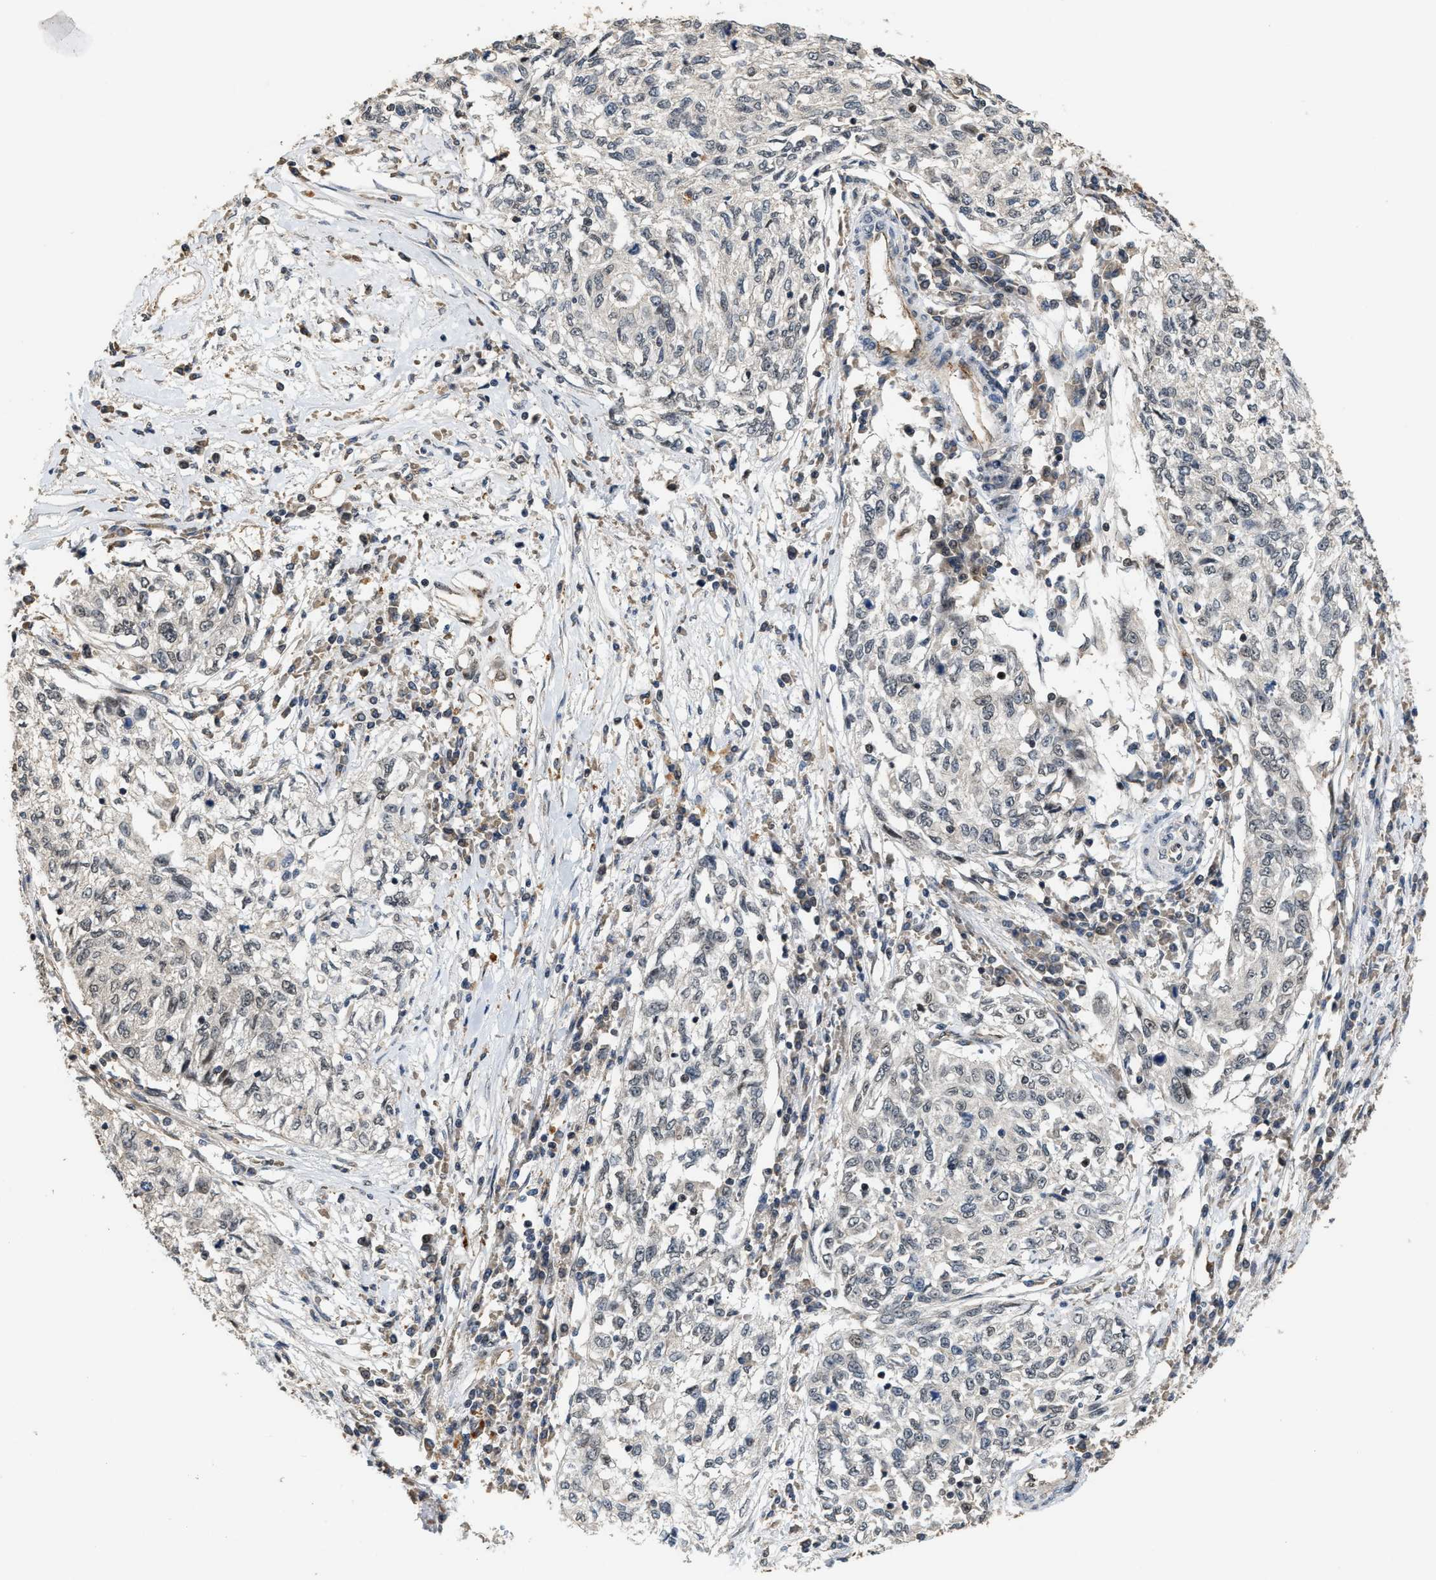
{"staining": {"intensity": "negative", "quantity": "none", "location": "none"}, "tissue": "cervical cancer", "cell_type": "Tumor cells", "image_type": "cancer", "snomed": [{"axis": "morphology", "description": "Squamous cell carcinoma, NOS"}, {"axis": "topography", "description": "Cervix"}], "caption": "A high-resolution photomicrograph shows immunohistochemistry staining of cervical squamous cell carcinoma, which reveals no significant expression in tumor cells.", "gene": "DPF2", "patient": {"sex": "female", "age": 57}}